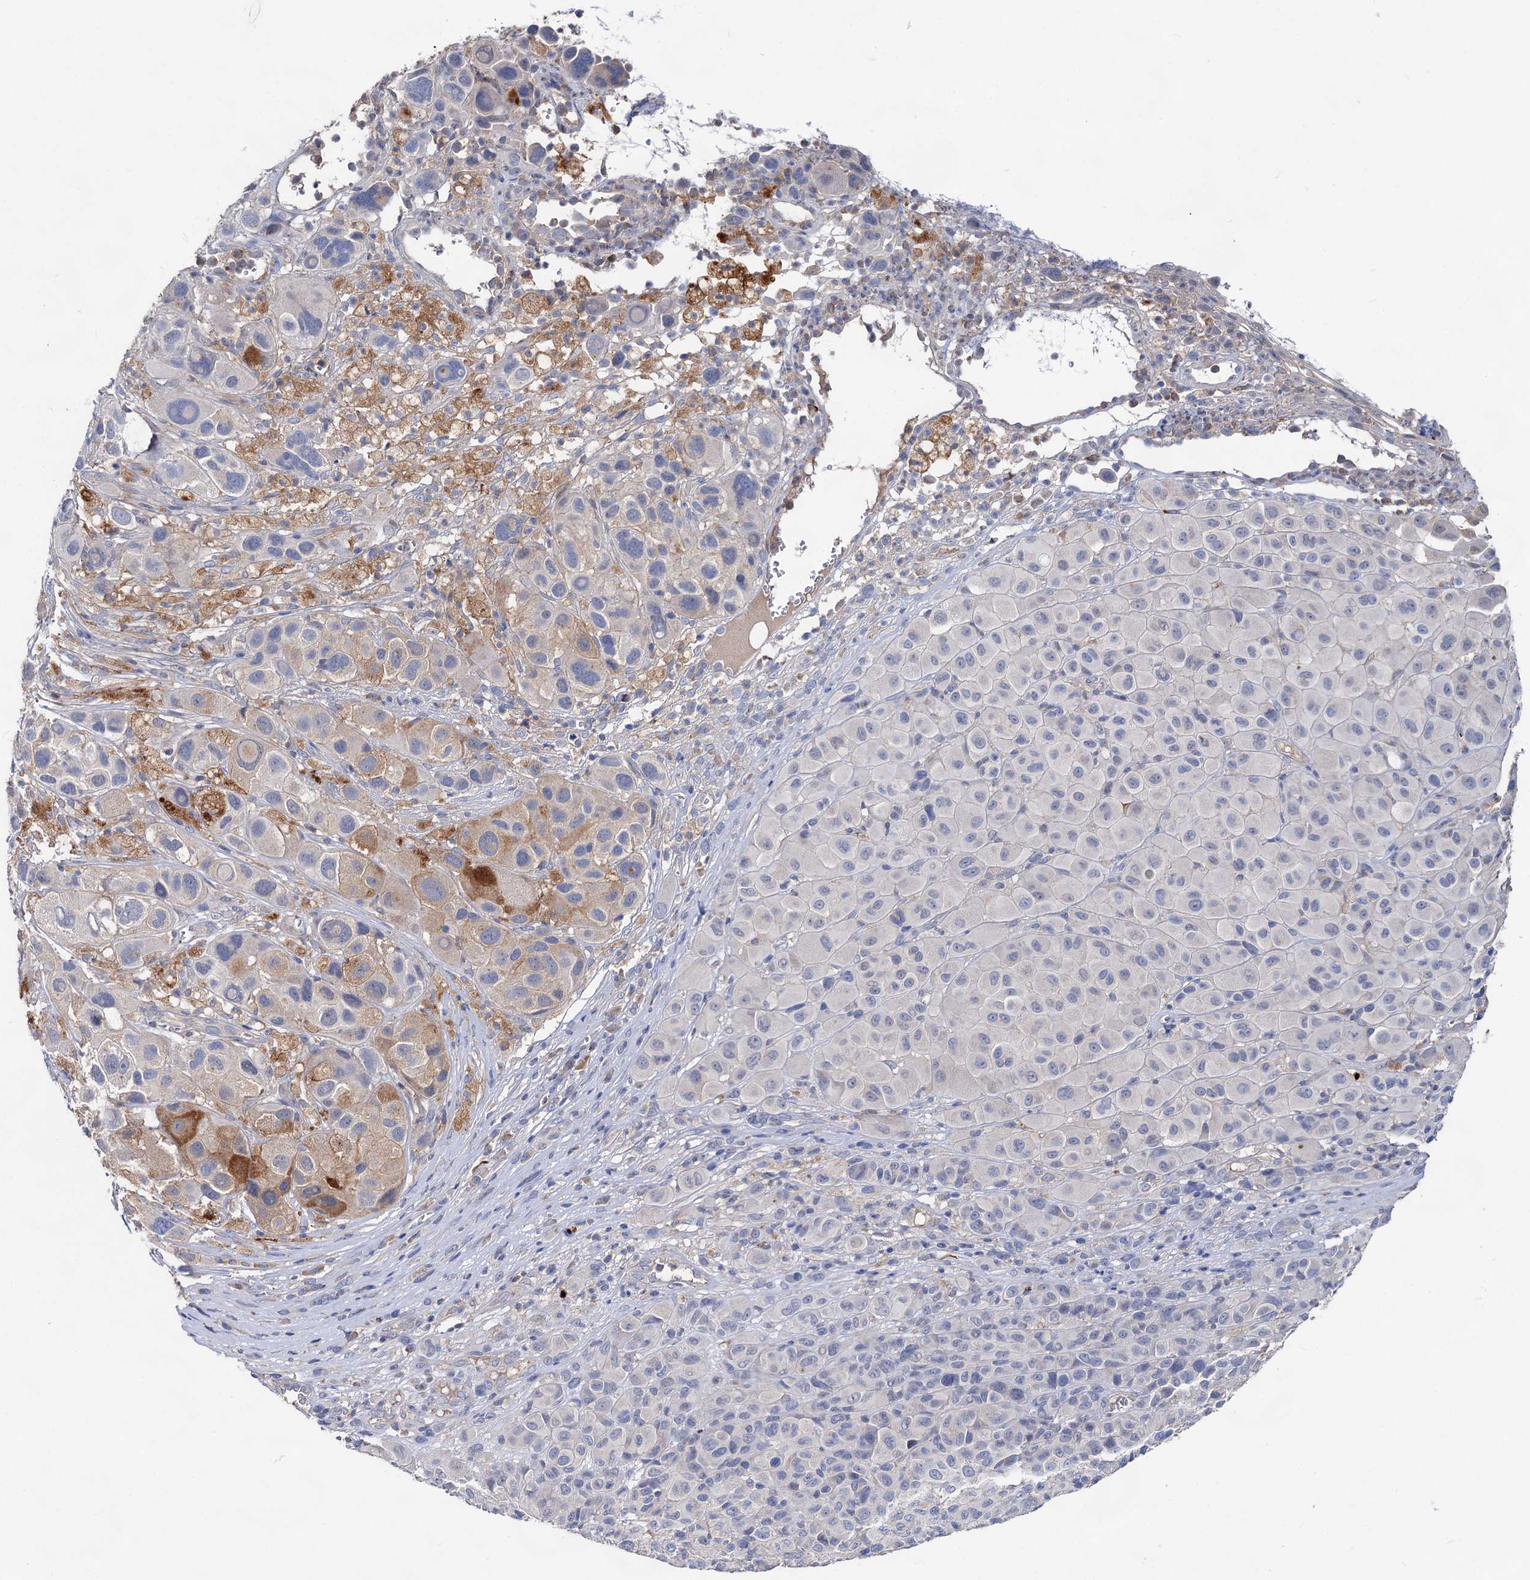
{"staining": {"intensity": "negative", "quantity": "none", "location": "none"}, "tissue": "melanoma", "cell_type": "Tumor cells", "image_type": "cancer", "snomed": [{"axis": "morphology", "description": "Malignant melanoma, NOS"}, {"axis": "topography", "description": "Skin of trunk"}], "caption": "This is a micrograph of immunohistochemistry (IHC) staining of malignant melanoma, which shows no staining in tumor cells.", "gene": "HVCN1", "patient": {"sex": "male", "age": 71}}